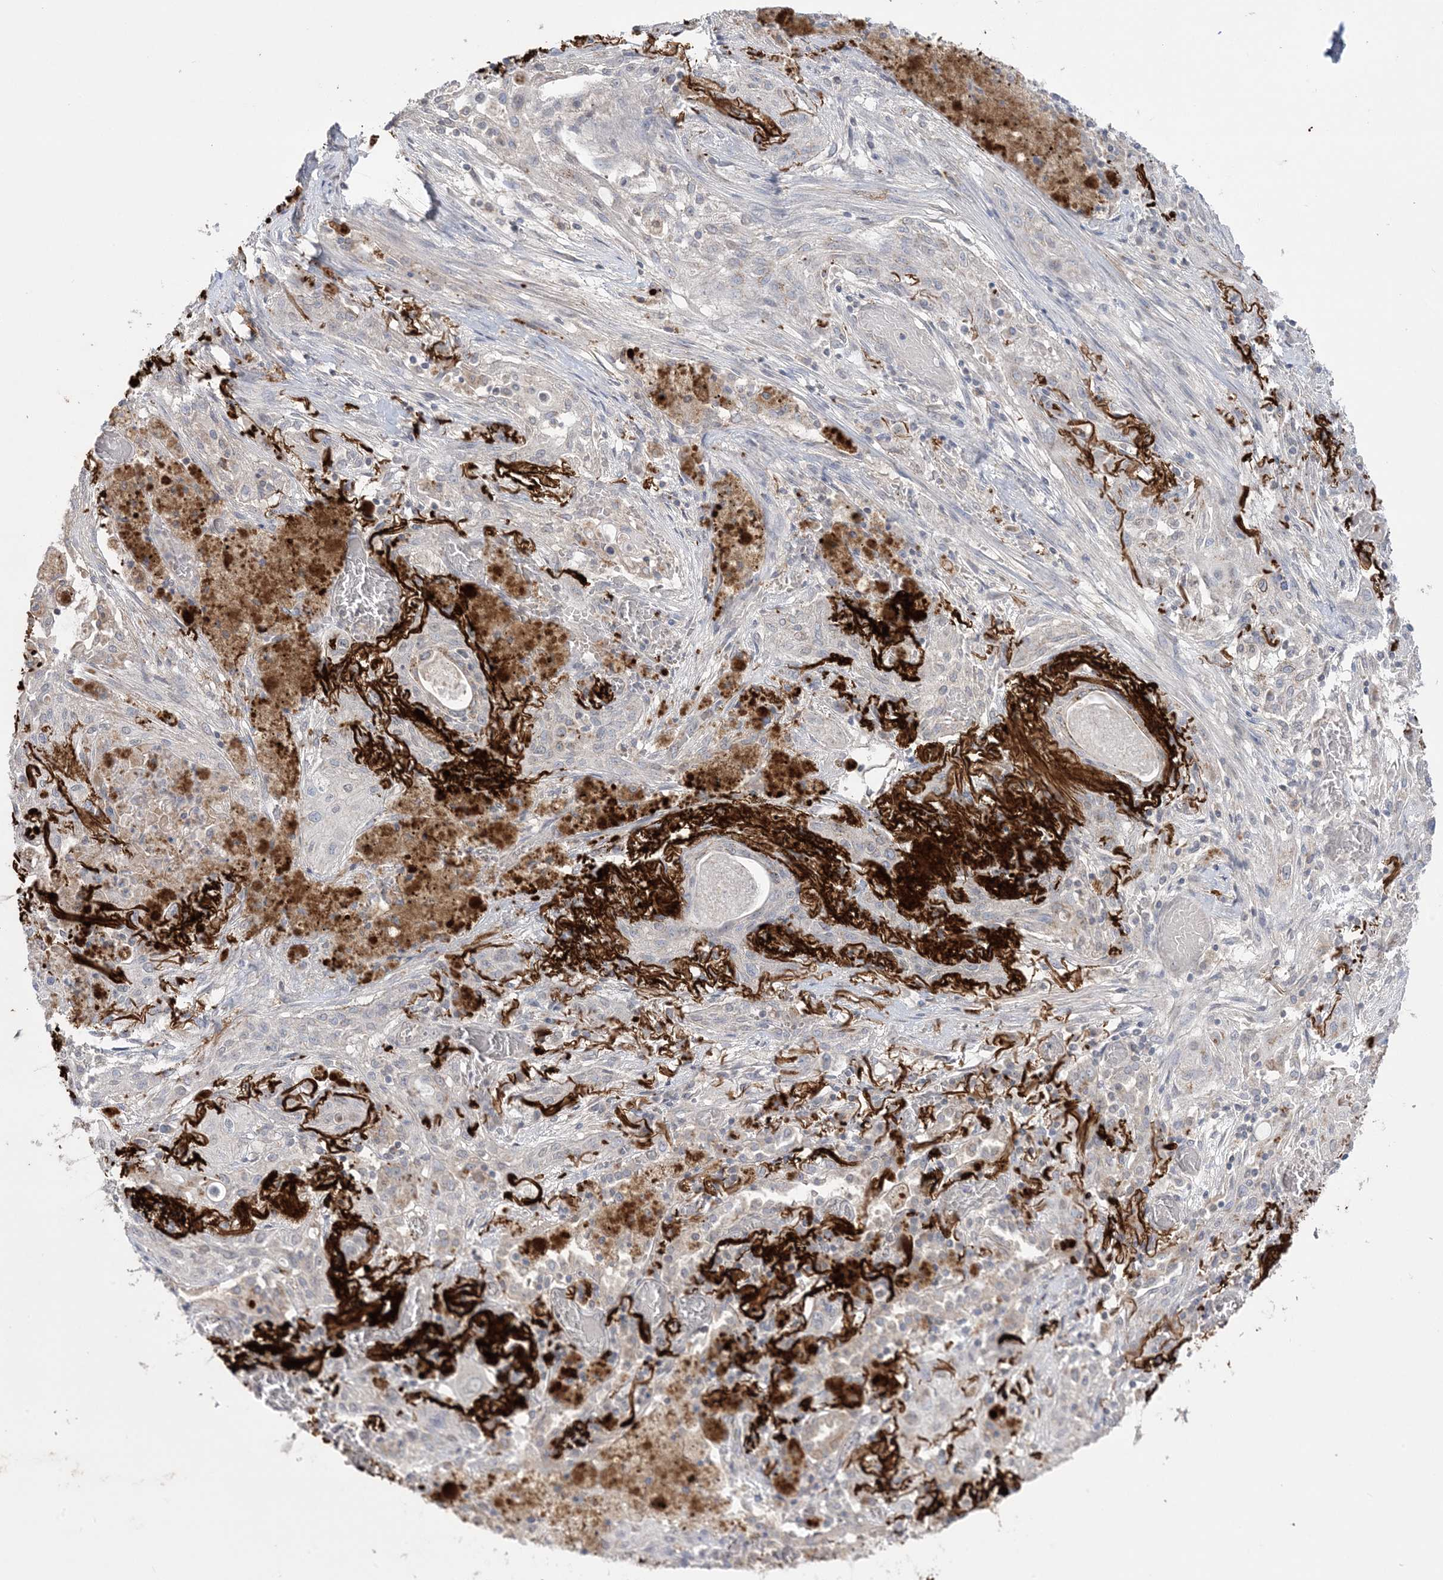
{"staining": {"intensity": "negative", "quantity": "none", "location": "none"}, "tissue": "lung cancer", "cell_type": "Tumor cells", "image_type": "cancer", "snomed": [{"axis": "morphology", "description": "Squamous cell carcinoma, NOS"}, {"axis": "topography", "description": "Lung"}], "caption": "Lung cancer (squamous cell carcinoma) stained for a protein using immunohistochemistry (IHC) exhibits no expression tumor cells.", "gene": "XRN1", "patient": {"sex": "female", "age": 47}}